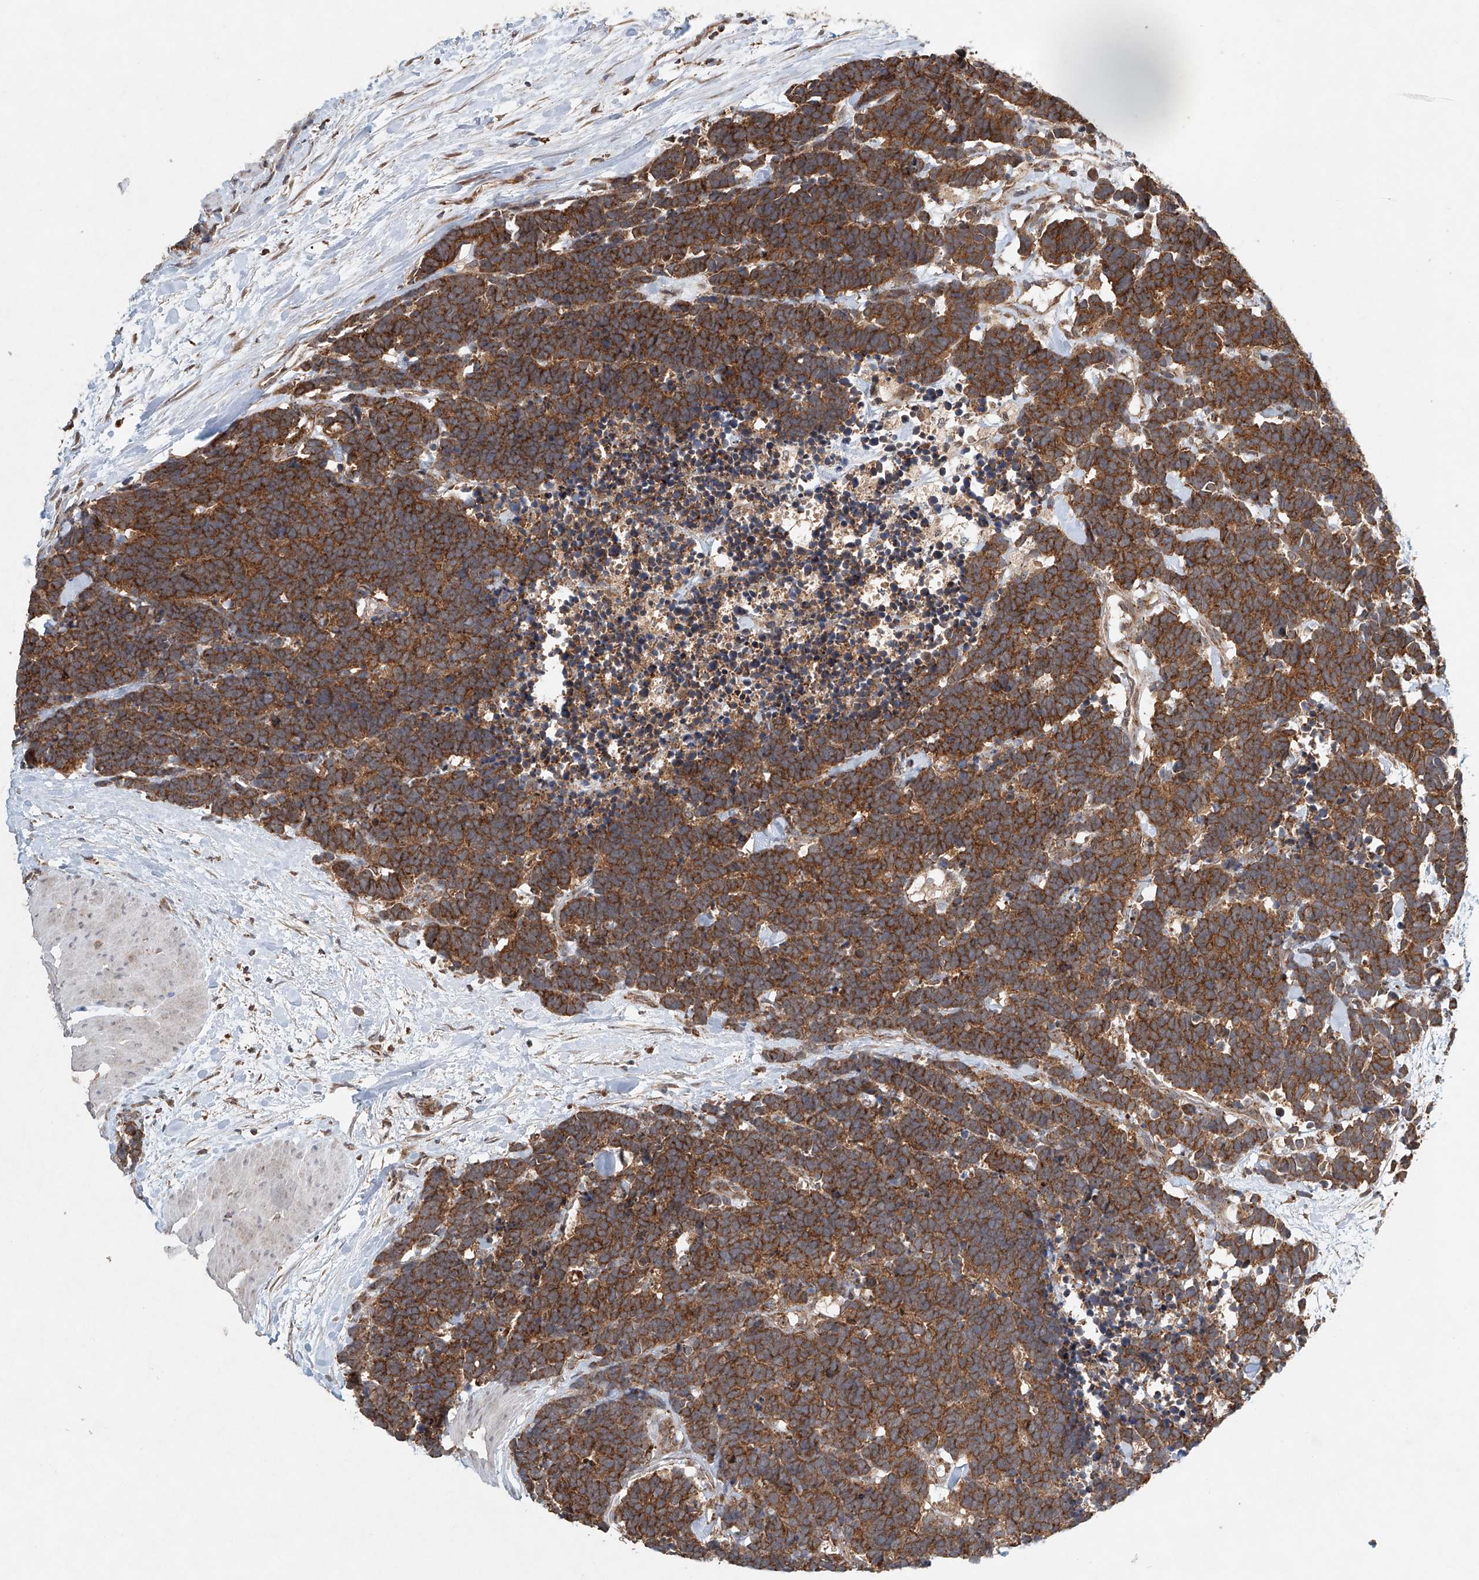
{"staining": {"intensity": "moderate", "quantity": ">75%", "location": "cytoplasmic/membranous"}, "tissue": "carcinoid", "cell_type": "Tumor cells", "image_type": "cancer", "snomed": [{"axis": "morphology", "description": "Carcinoma, NOS"}, {"axis": "morphology", "description": "Carcinoid, malignant, NOS"}, {"axis": "topography", "description": "Urinary bladder"}], "caption": "Immunohistochemistry (IHC) micrograph of neoplastic tissue: human carcinoma stained using IHC demonstrates medium levels of moderate protein expression localized specifically in the cytoplasmic/membranous of tumor cells, appearing as a cytoplasmic/membranous brown color.", "gene": "DCAF11", "patient": {"sex": "male", "age": 57}}